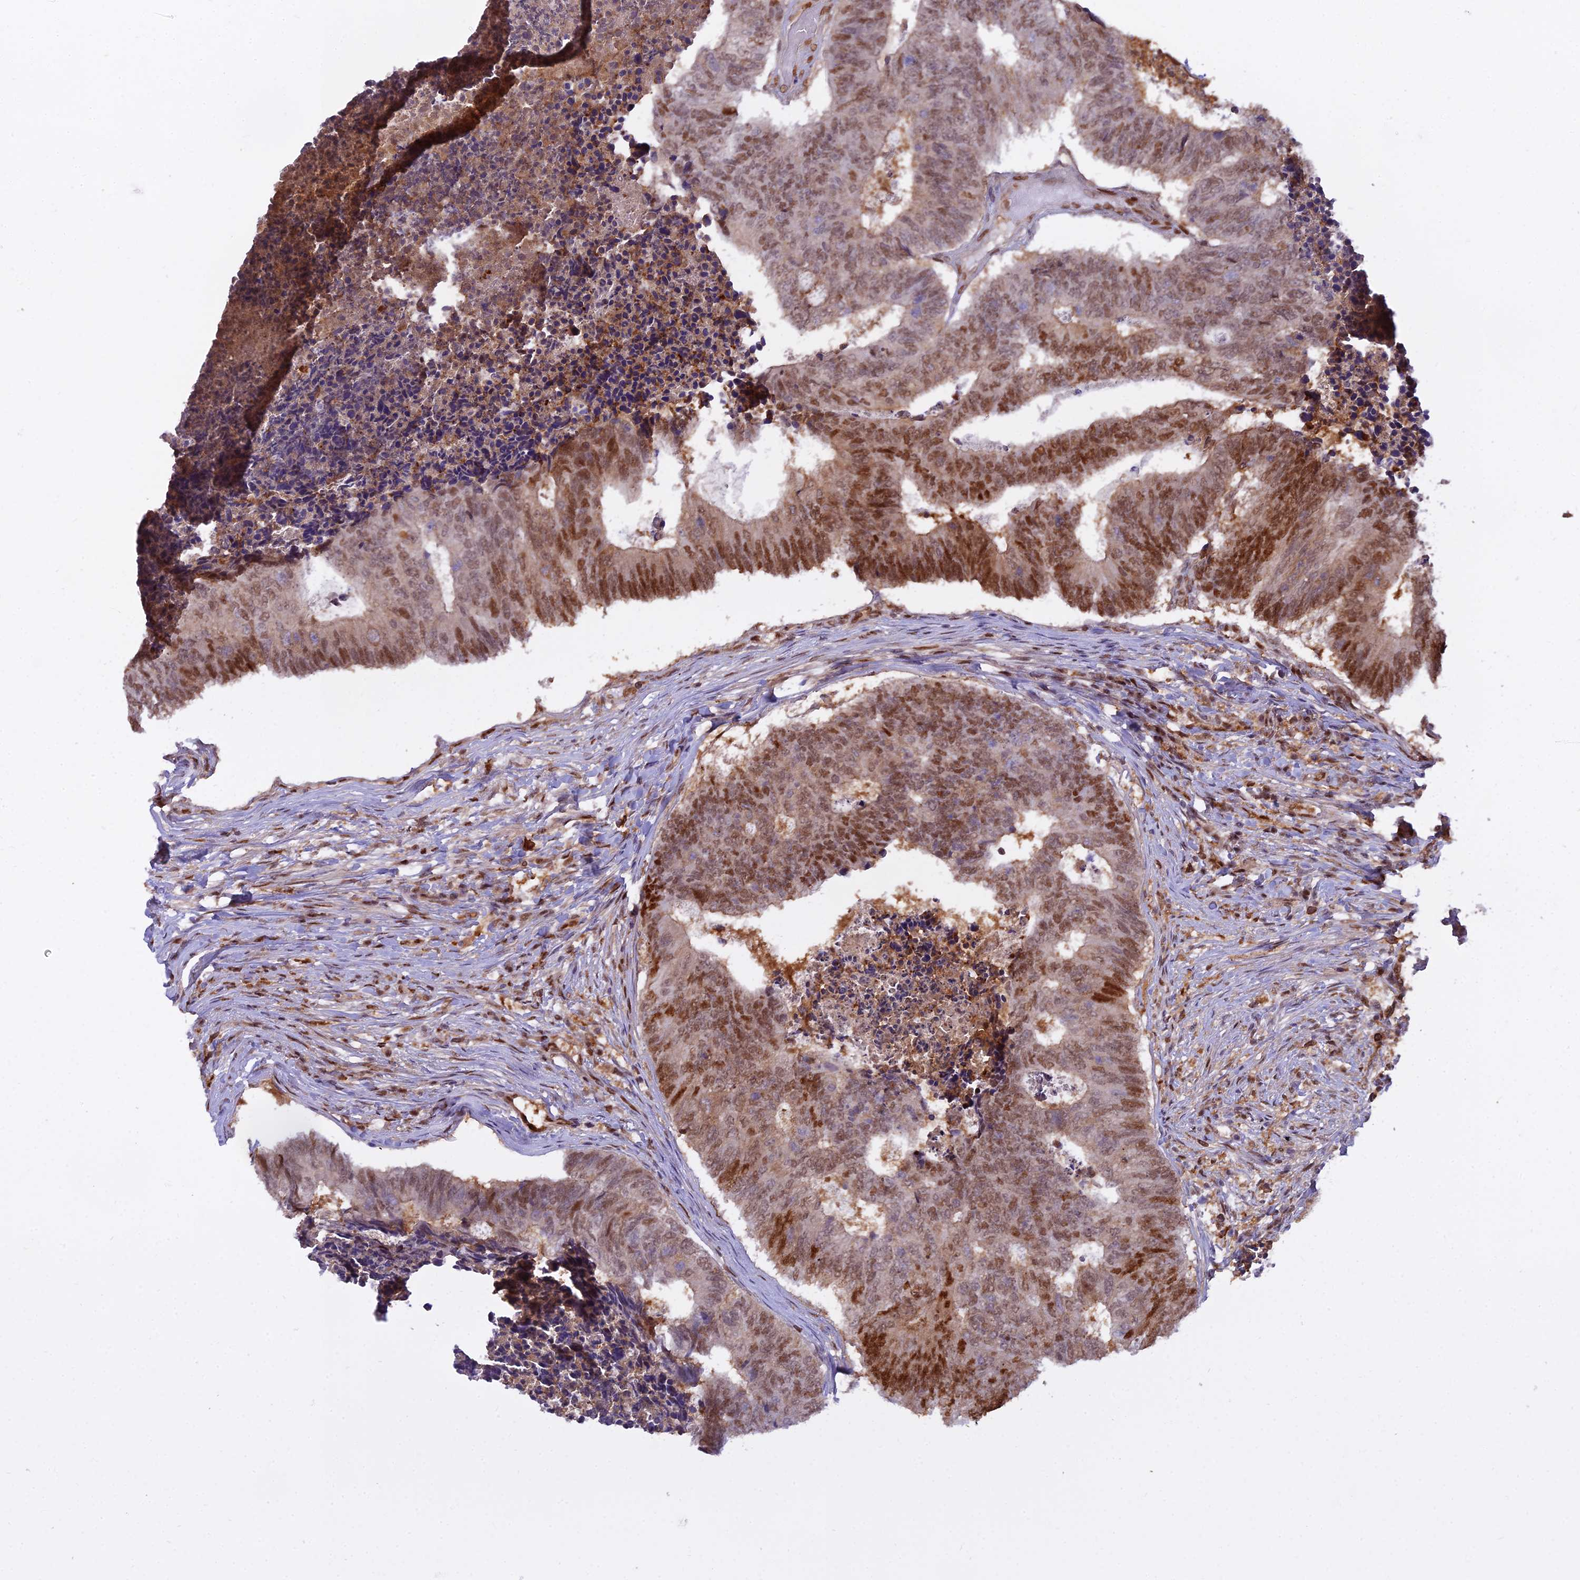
{"staining": {"intensity": "moderate", "quantity": ">75%", "location": "nuclear"}, "tissue": "colorectal cancer", "cell_type": "Tumor cells", "image_type": "cancer", "snomed": [{"axis": "morphology", "description": "Adenocarcinoma, NOS"}, {"axis": "topography", "description": "Colon"}], "caption": "Moderate nuclear staining is identified in approximately >75% of tumor cells in colorectal adenocarcinoma.", "gene": "NPEPL1", "patient": {"sex": "female", "age": 67}}